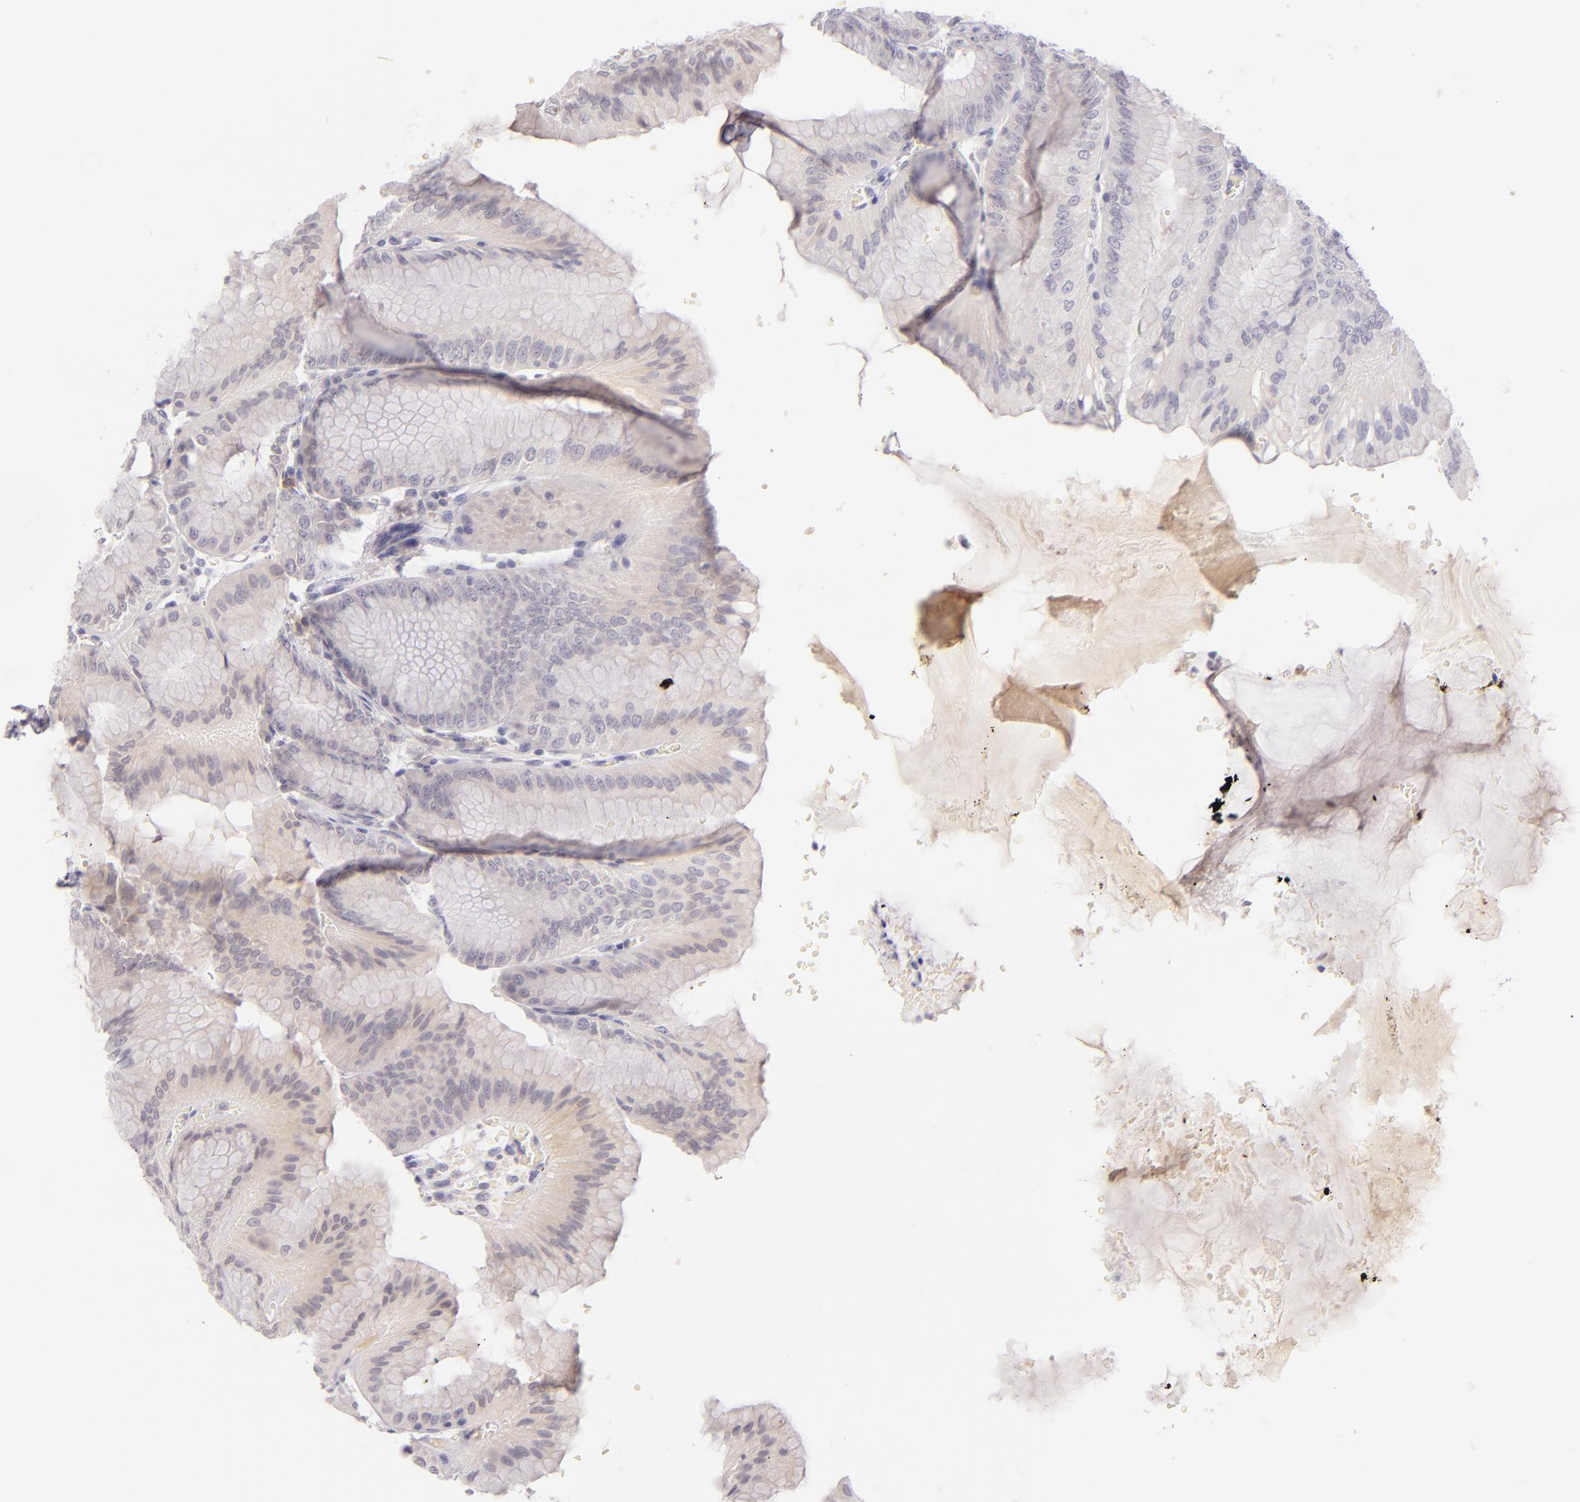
{"staining": {"intensity": "moderate", "quantity": "<25%", "location": "cytoplasmic/membranous"}, "tissue": "stomach", "cell_type": "Glandular cells", "image_type": "normal", "snomed": [{"axis": "morphology", "description": "Normal tissue, NOS"}, {"axis": "topography", "description": "Stomach, lower"}], "caption": "An immunohistochemistry histopathology image of normal tissue is shown. Protein staining in brown shows moderate cytoplasmic/membranous positivity in stomach within glandular cells.", "gene": "CASP8", "patient": {"sex": "male", "age": 71}}